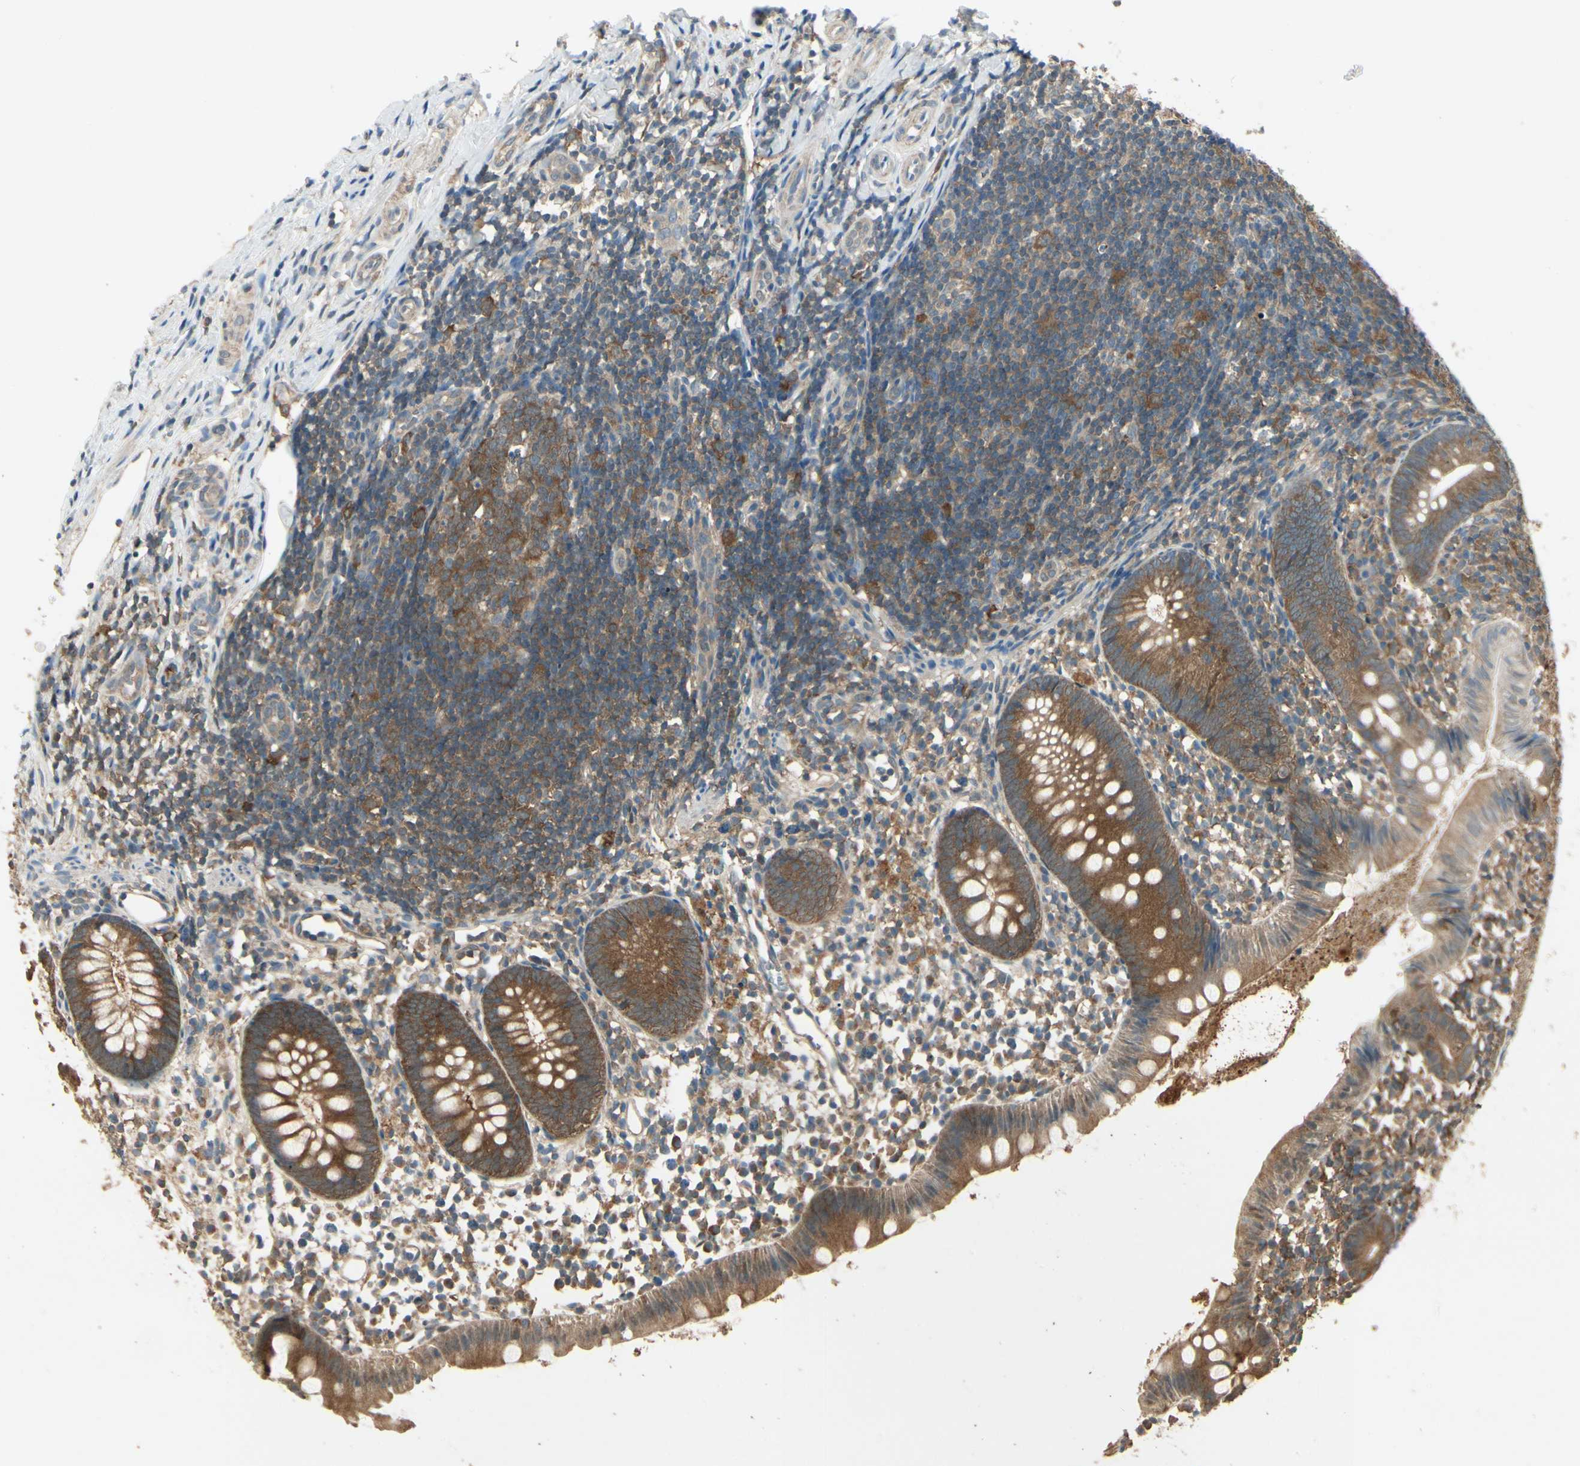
{"staining": {"intensity": "strong", "quantity": ">75%", "location": "cytoplasmic/membranous"}, "tissue": "appendix", "cell_type": "Glandular cells", "image_type": "normal", "snomed": [{"axis": "morphology", "description": "Normal tissue, NOS"}, {"axis": "topography", "description": "Appendix"}], "caption": "A photomicrograph of appendix stained for a protein exhibits strong cytoplasmic/membranous brown staining in glandular cells.", "gene": "CCT7", "patient": {"sex": "female", "age": 20}}